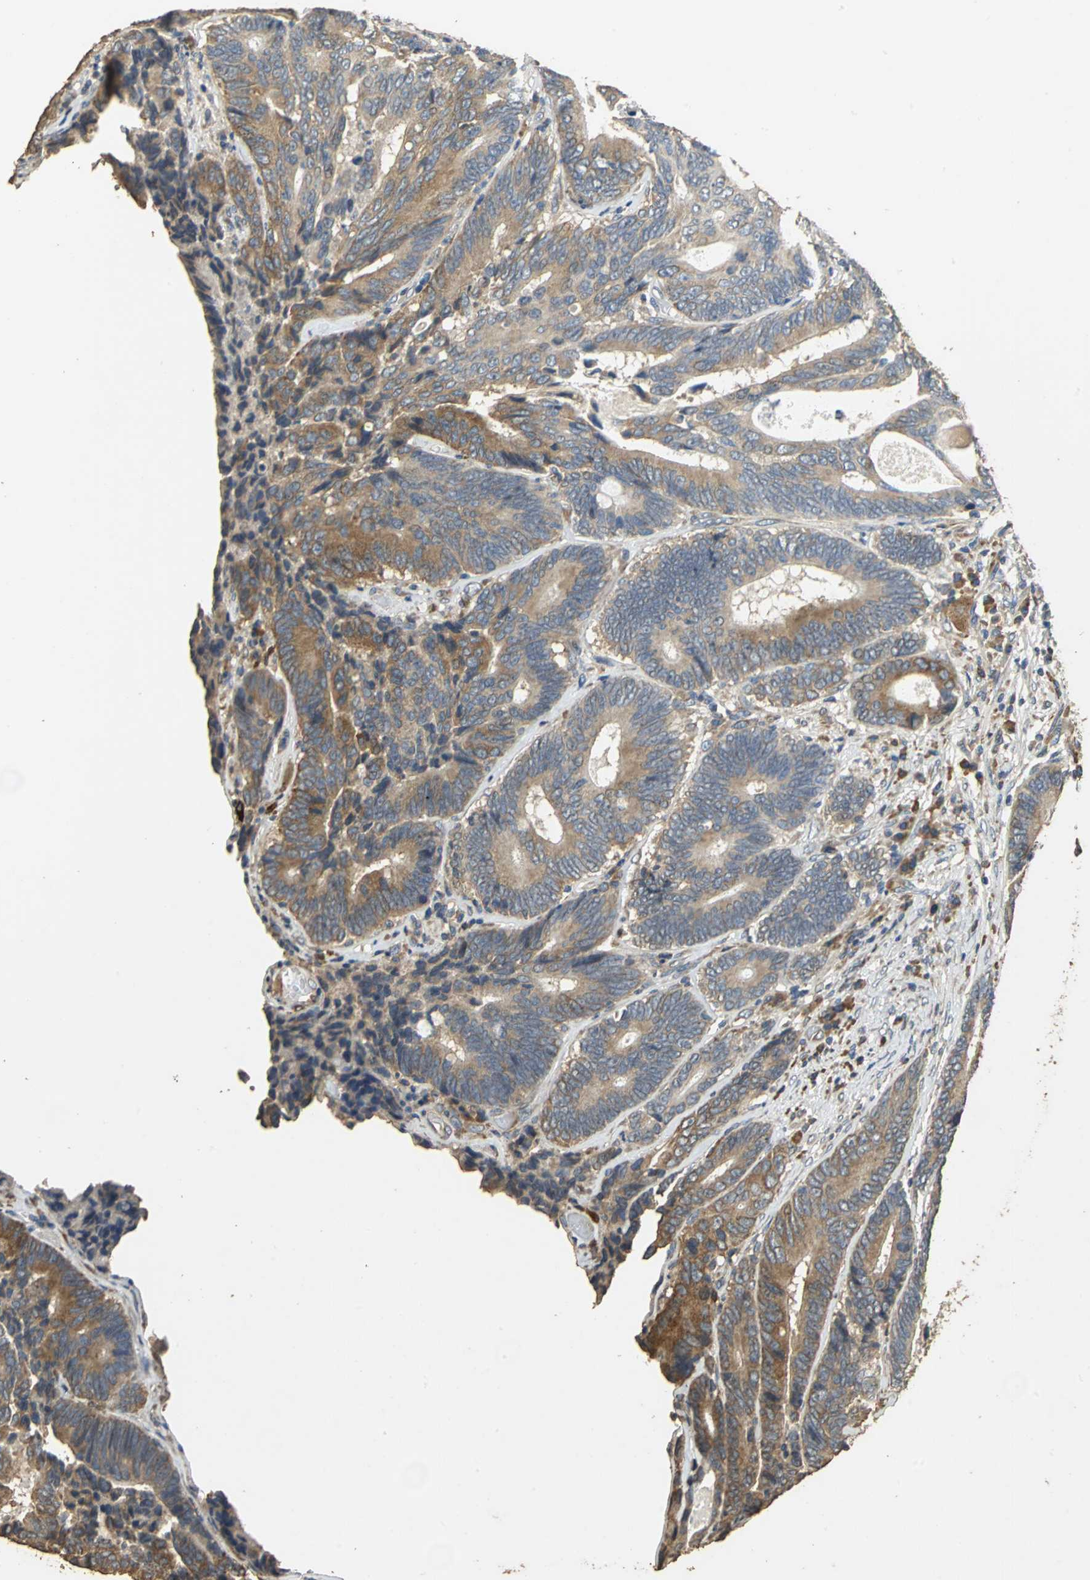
{"staining": {"intensity": "moderate", "quantity": ">75%", "location": "cytoplasmic/membranous"}, "tissue": "colorectal cancer", "cell_type": "Tumor cells", "image_type": "cancer", "snomed": [{"axis": "morphology", "description": "Adenocarcinoma, NOS"}, {"axis": "topography", "description": "Colon"}], "caption": "Protein analysis of colorectal adenocarcinoma tissue demonstrates moderate cytoplasmic/membranous staining in about >75% of tumor cells. (Stains: DAB in brown, nuclei in blue, Microscopy: brightfield microscopy at high magnification).", "gene": "ACSL4", "patient": {"sex": "female", "age": 78}}